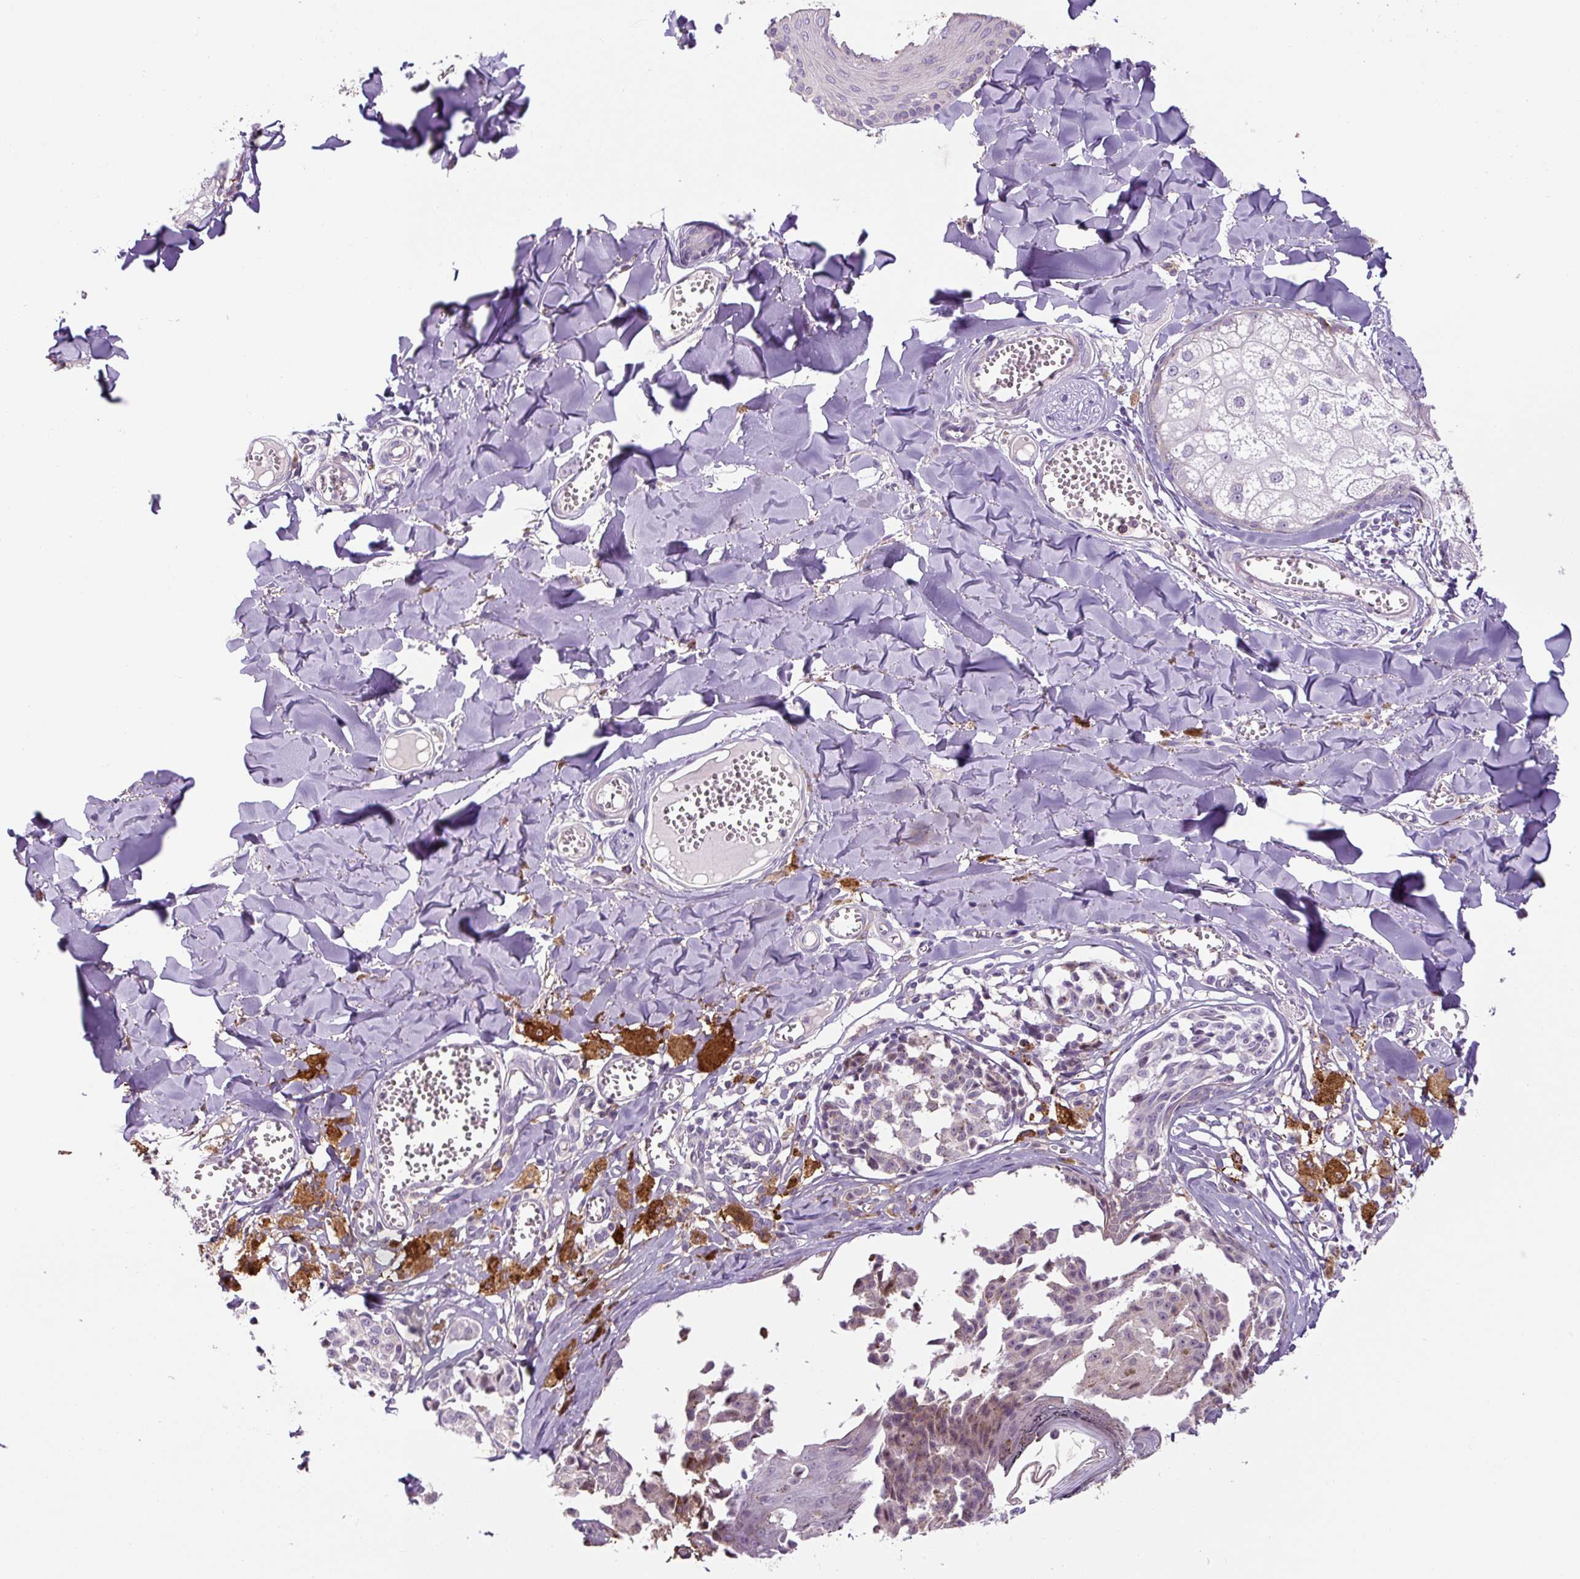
{"staining": {"intensity": "negative", "quantity": "none", "location": "none"}, "tissue": "melanoma", "cell_type": "Tumor cells", "image_type": "cancer", "snomed": [{"axis": "morphology", "description": "Malignant melanoma, NOS"}, {"axis": "topography", "description": "Skin"}], "caption": "An IHC photomicrograph of malignant melanoma is shown. There is no staining in tumor cells of malignant melanoma.", "gene": "FUT10", "patient": {"sex": "female", "age": 43}}